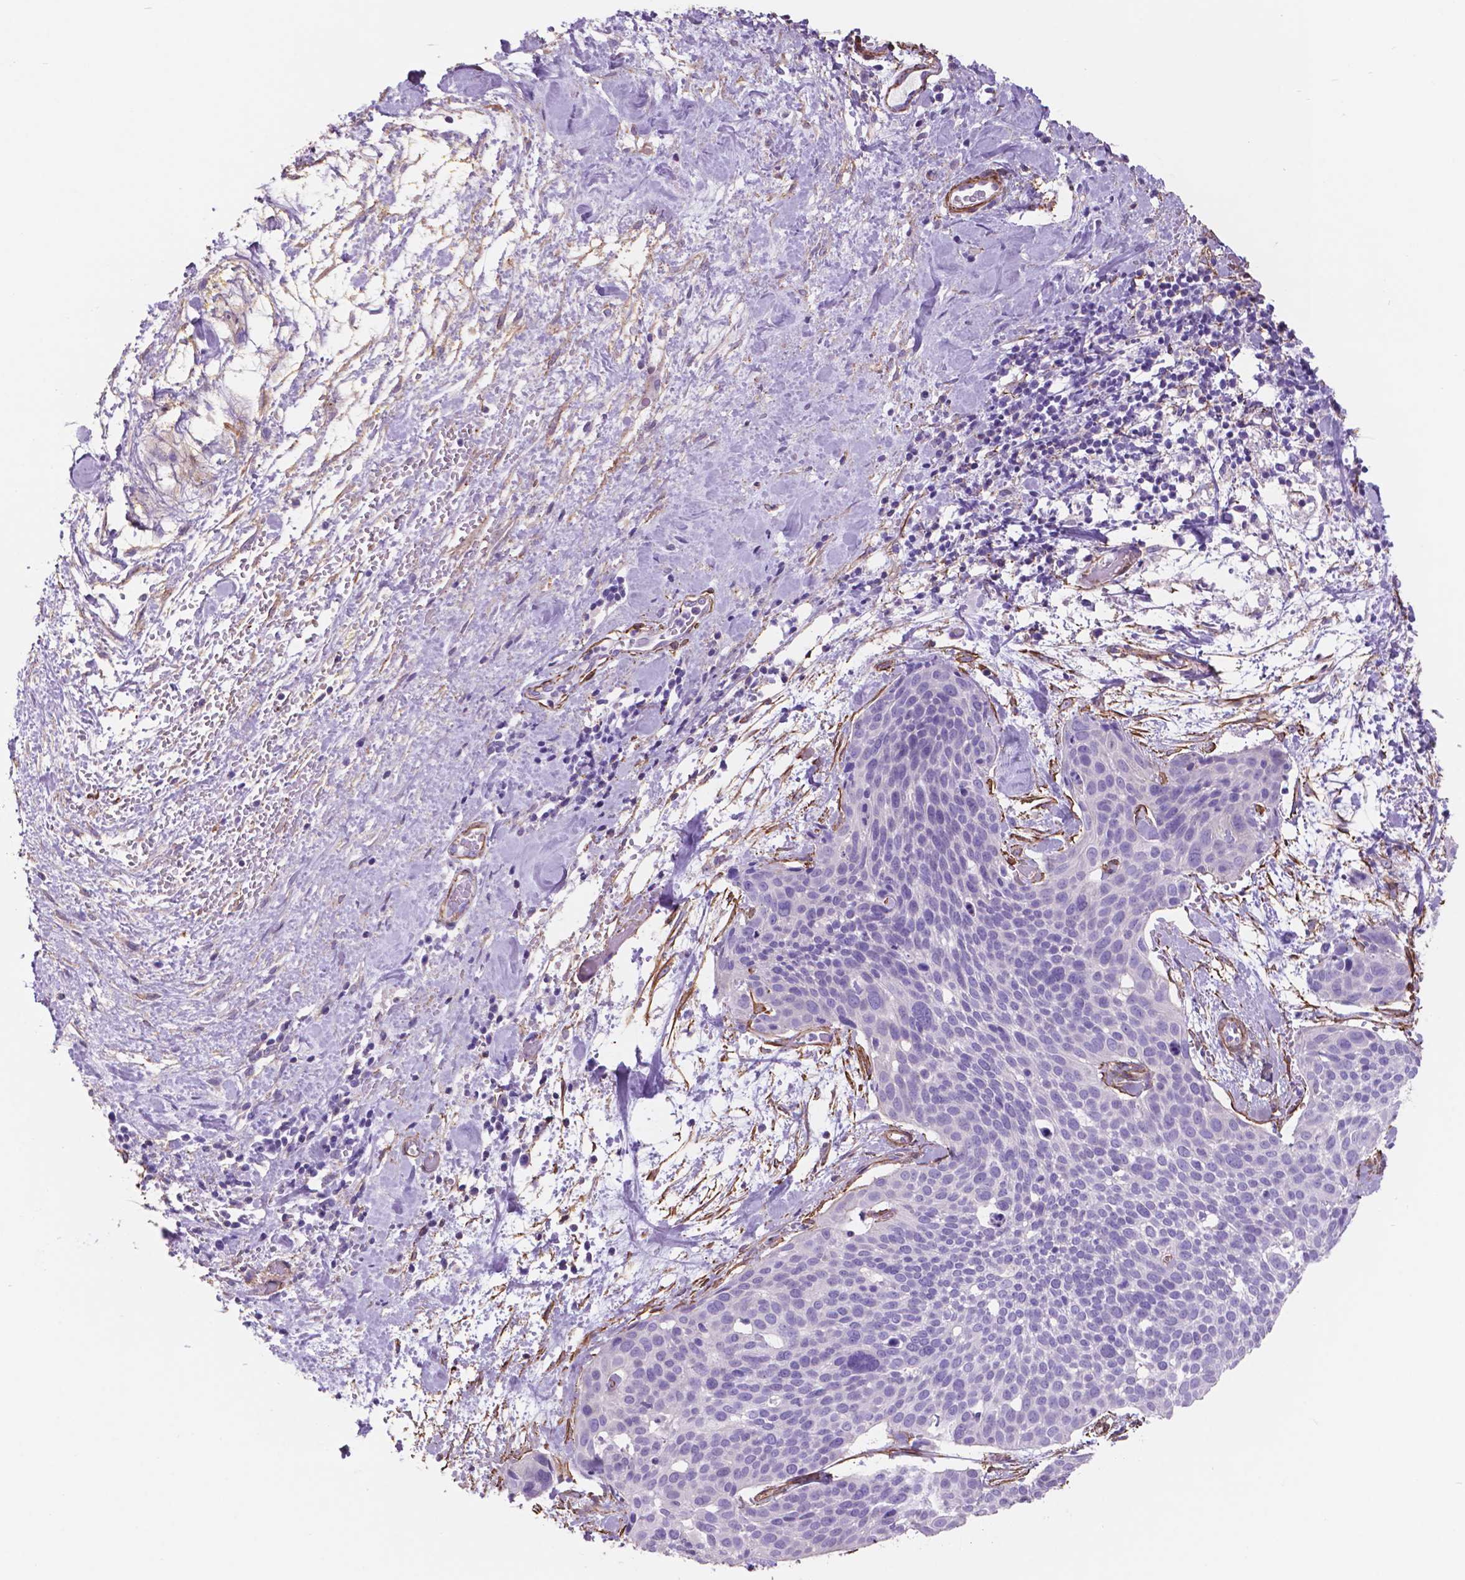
{"staining": {"intensity": "negative", "quantity": "none", "location": "none"}, "tissue": "cervical cancer", "cell_type": "Tumor cells", "image_type": "cancer", "snomed": [{"axis": "morphology", "description": "Squamous cell carcinoma, NOS"}, {"axis": "topography", "description": "Cervix"}], "caption": "This is an IHC image of cervical cancer (squamous cell carcinoma). There is no expression in tumor cells.", "gene": "TOR2A", "patient": {"sex": "female", "age": 39}}